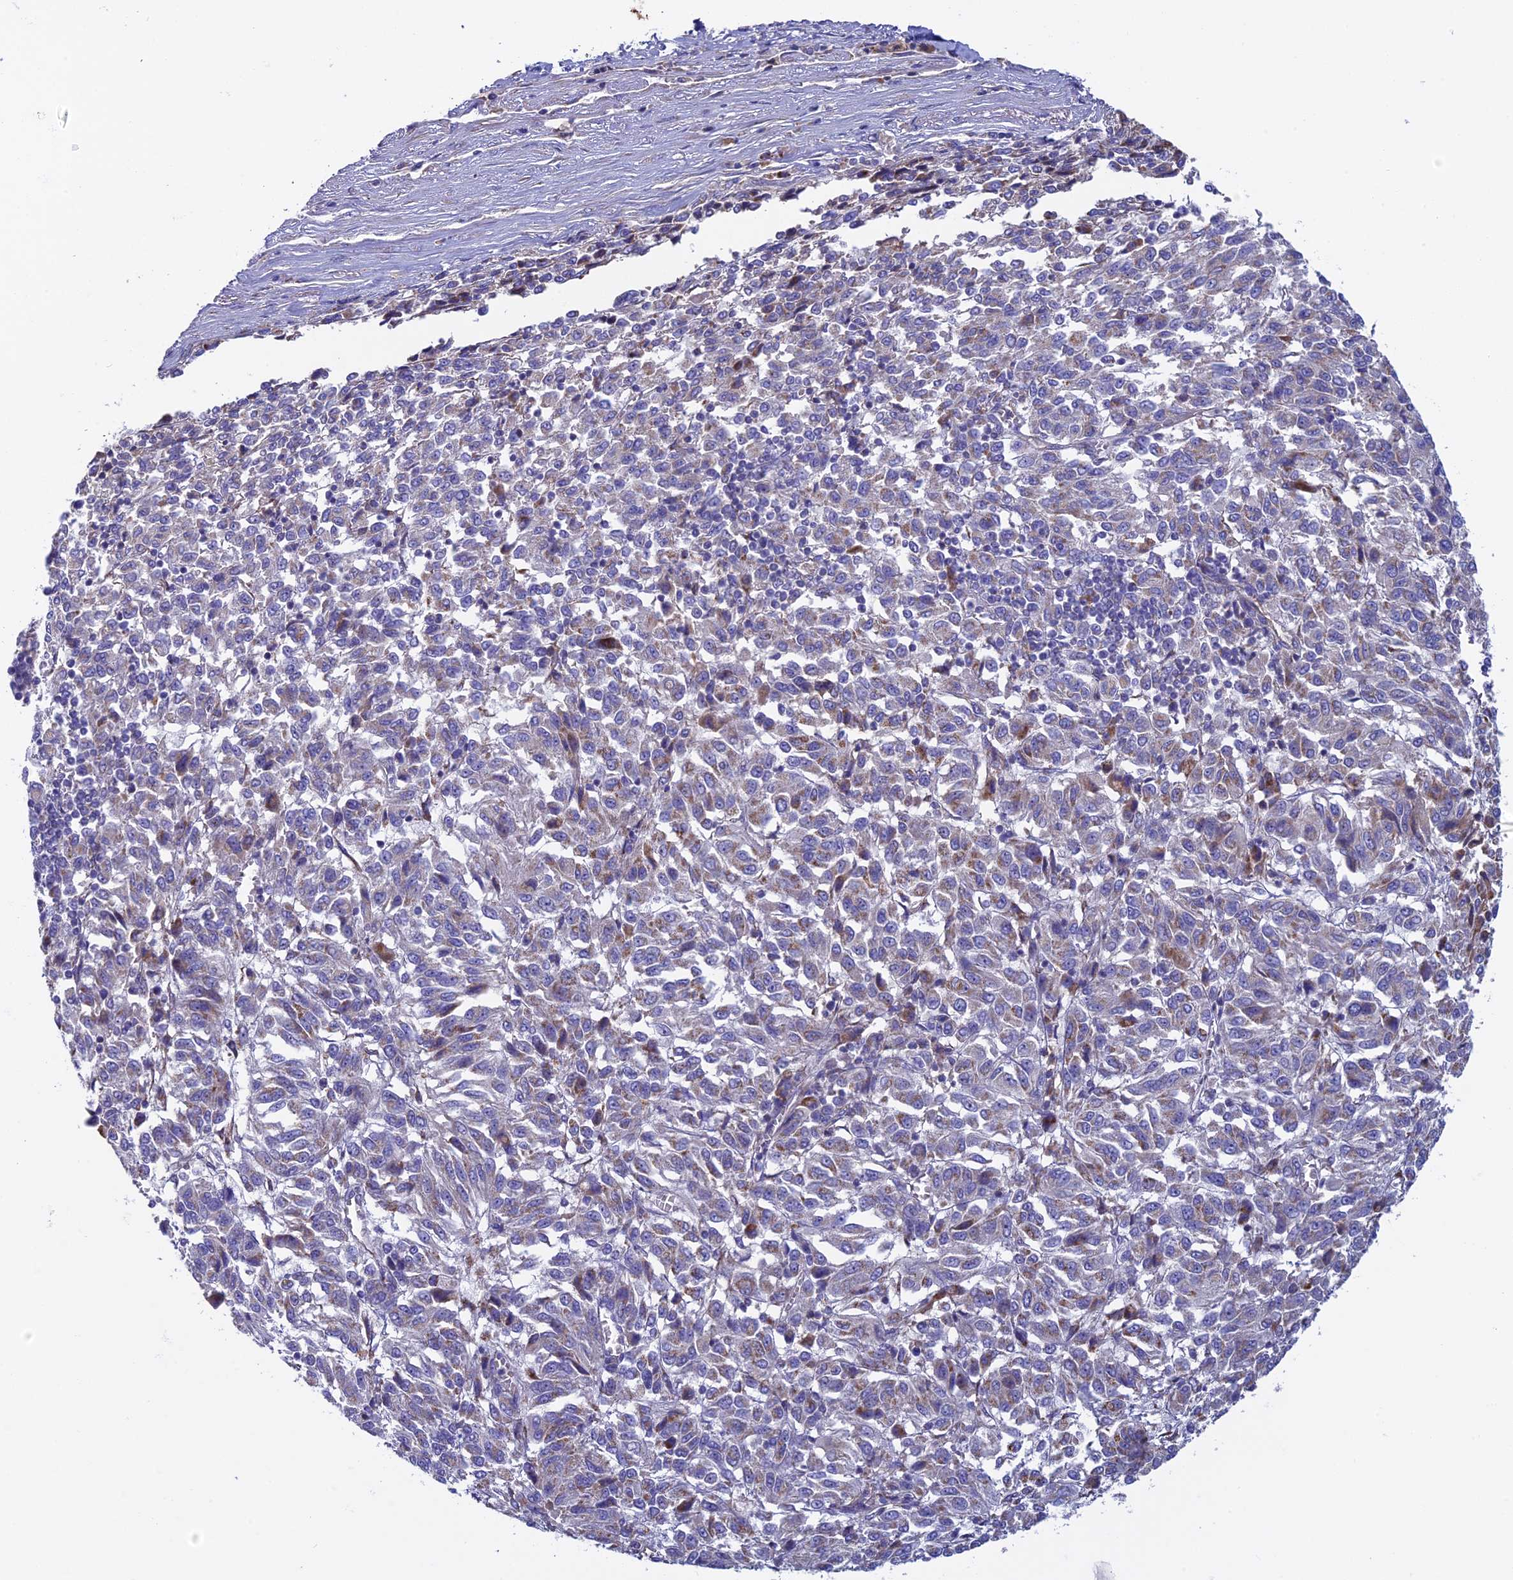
{"staining": {"intensity": "moderate", "quantity": "25%-75%", "location": "cytoplasmic/membranous"}, "tissue": "melanoma", "cell_type": "Tumor cells", "image_type": "cancer", "snomed": [{"axis": "morphology", "description": "Malignant melanoma, Metastatic site"}, {"axis": "topography", "description": "Lung"}], "caption": "Immunohistochemistry histopathology image of malignant melanoma (metastatic site) stained for a protein (brown), which shows medium levels of moderate cytoplasmic/membranous positivity in approximately 25%-75% of tumor cells.", "gene": "SLC15A5", "patient": {"sex": "male", "age": 64}}